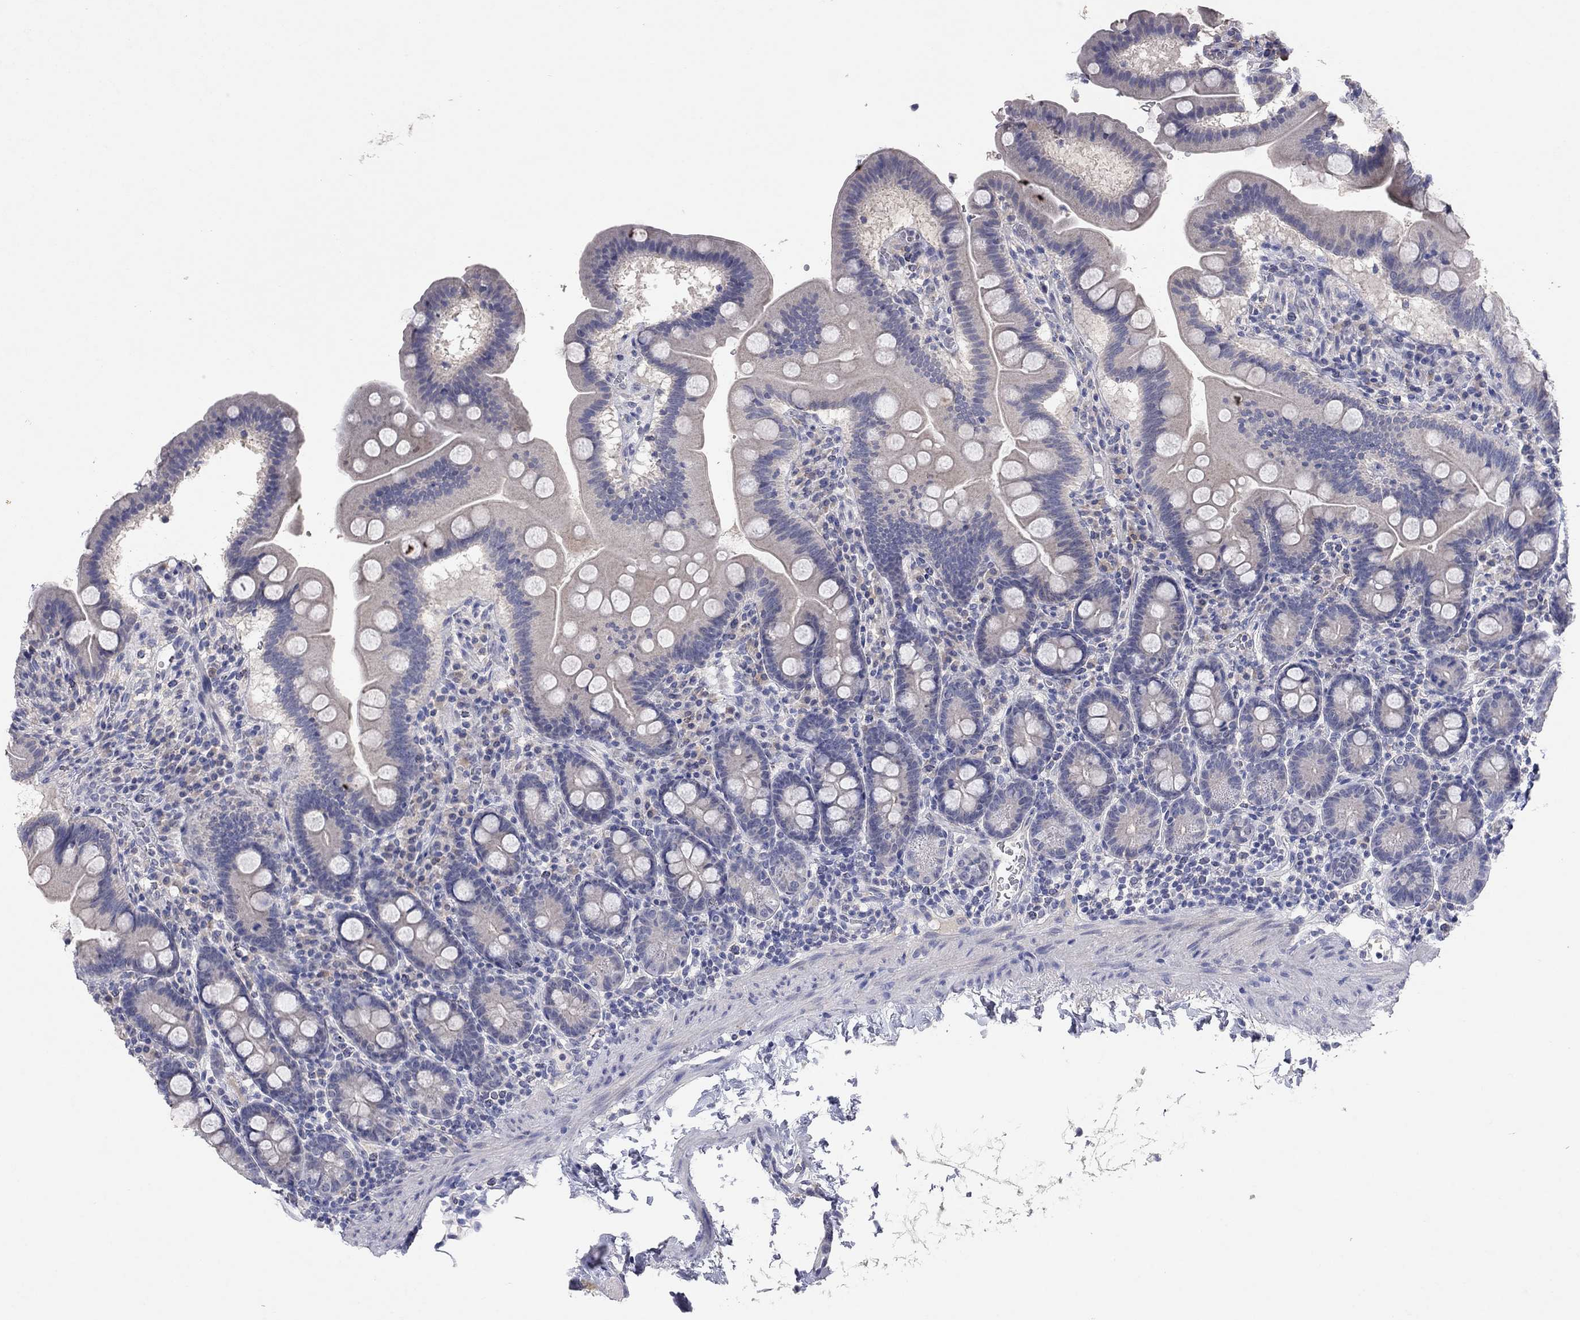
{"staining": {"intensity": "negative", "quantity": "none", "location": "none"}, "tissue": "duodenum", "cell_type": "Glandular cells", "image_type": "normal", "snomed": [{"axis": "morphology", "description": "Normal tissue, NOS"}, {"axis": "topography", "description": "Duodenum"}], "caption": "The micrograph reveals no significant expression in glandular cells of duodenum. (IHC, brightfield microscopy, high magnification).", "gene": "MMP13", "patient": {"sex": "male", "age": 59}}